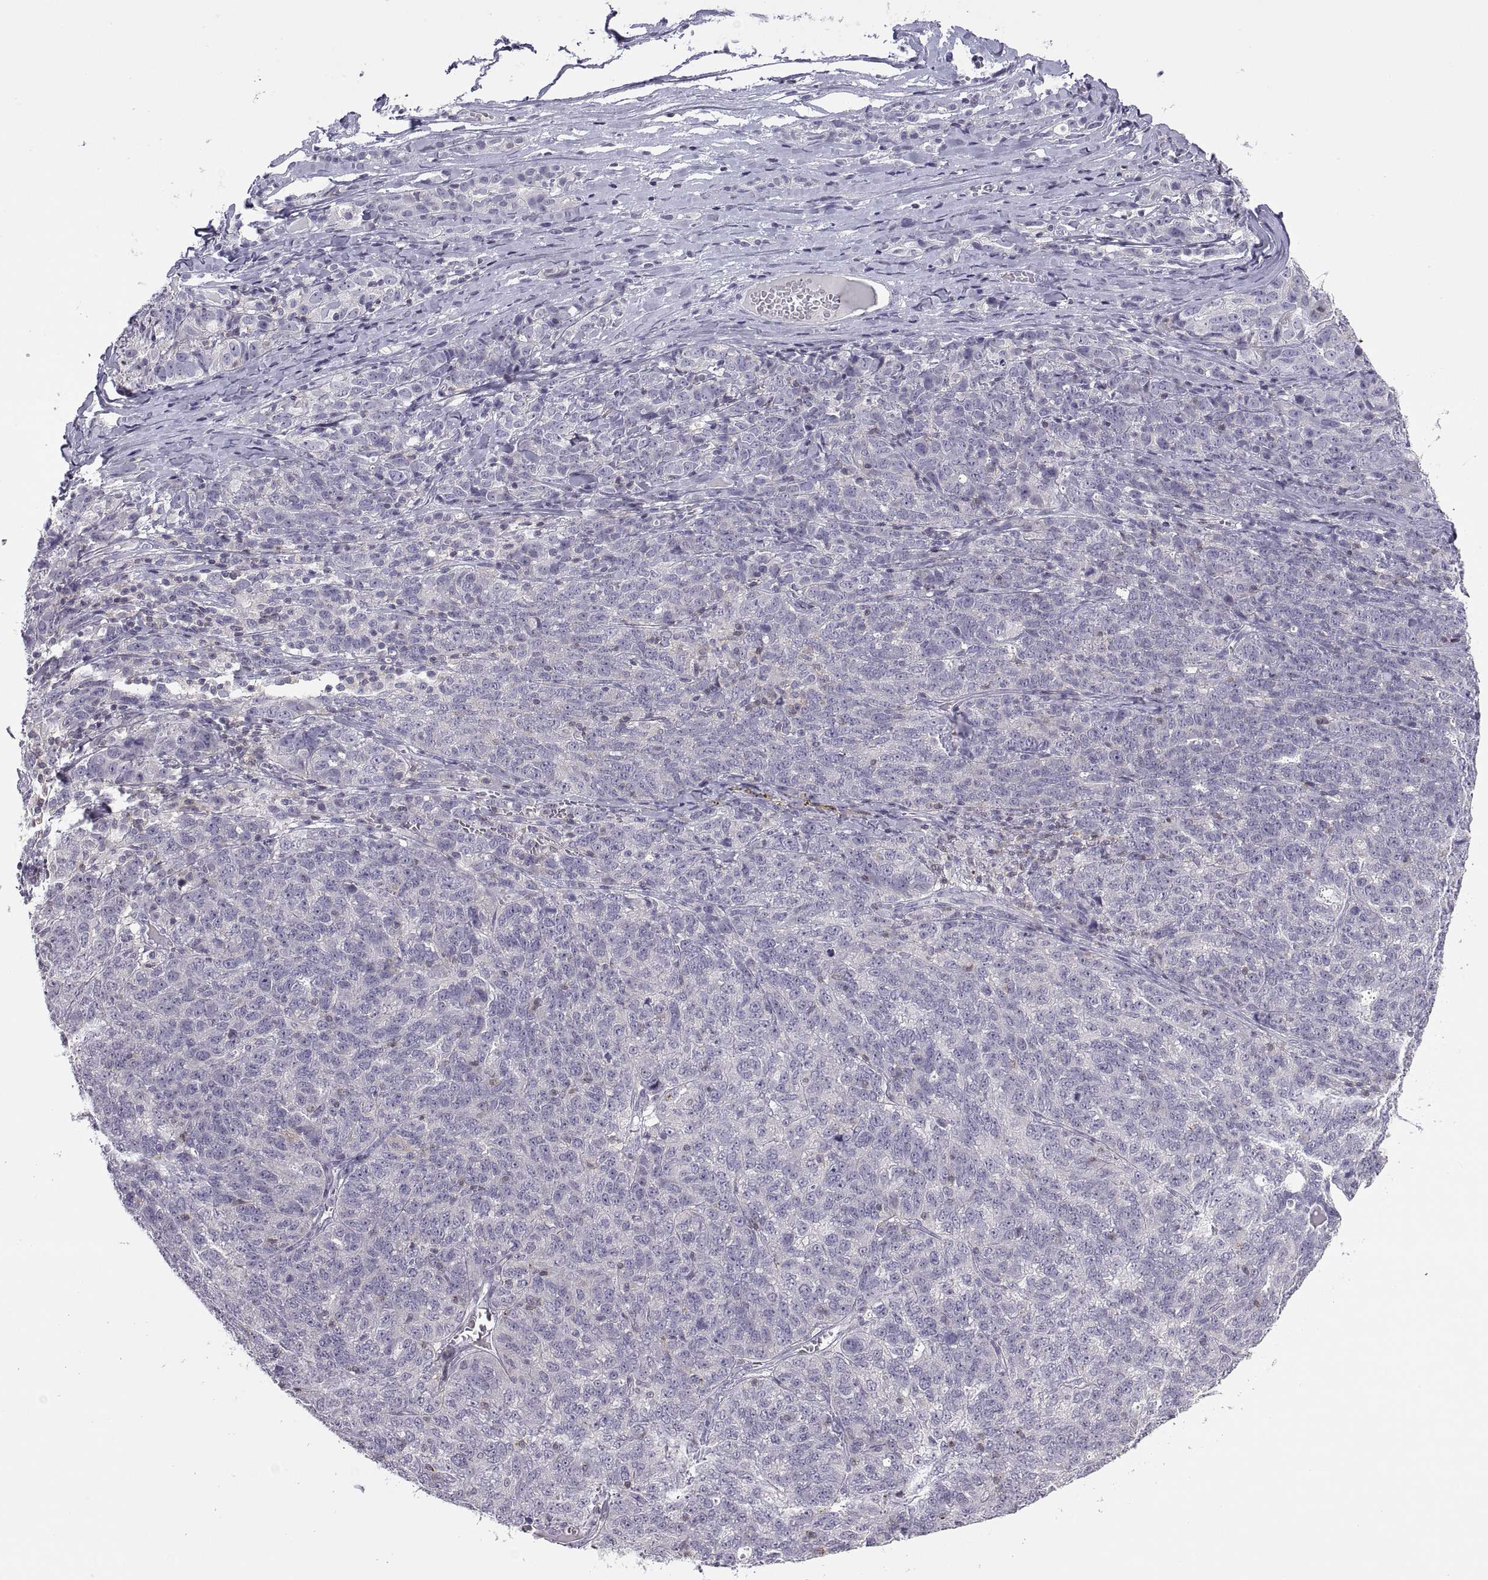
{"staining": {"intensity": "negative", "quantity": "none", "location": "none"}, "tissue": "ovarian cancer", "cell_type": "Tumor cells", "image_type": "cancer", "snomed": [{"axis": "morphology", "description": "Cystadenocarcinoma, serous, NOS"}, {"axis": "topography", "description": "Ovary"}], "caption": "Ovarian serous cystadenocarcinoma stained for a protein using immunohistochemistry (IHC) shows no staining tumor cells.", "gene": "TTC21A", "patient": {"sex": "female", "age": 71}}